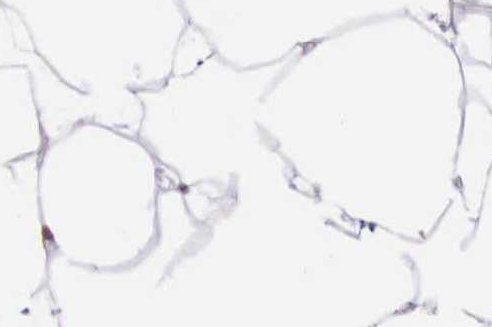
{"staining": {"intensity": "moderate", "quantity": ">75%", "location": "nuclear"}, "tissue": "adipose tissue", "cell_type": "Adipocytes", "image_type": "normal", "snomed": [{"axis": "morphology", "description": "Normal tissue, NOS"}, {"axis": "morphology", "description": "Duct carcinoma"}, {"axis": "topography", "description": "Breast"}, {"axis": "topography", "description": "Adipose tissue"}], "caption": "Brown immunohistochemical staining in benign adipose tissue shows moderate nuclear expression in about >75% of adipocytes.", "gene": "PRPF39", "patient": {"sex": "female", "age": 37}}